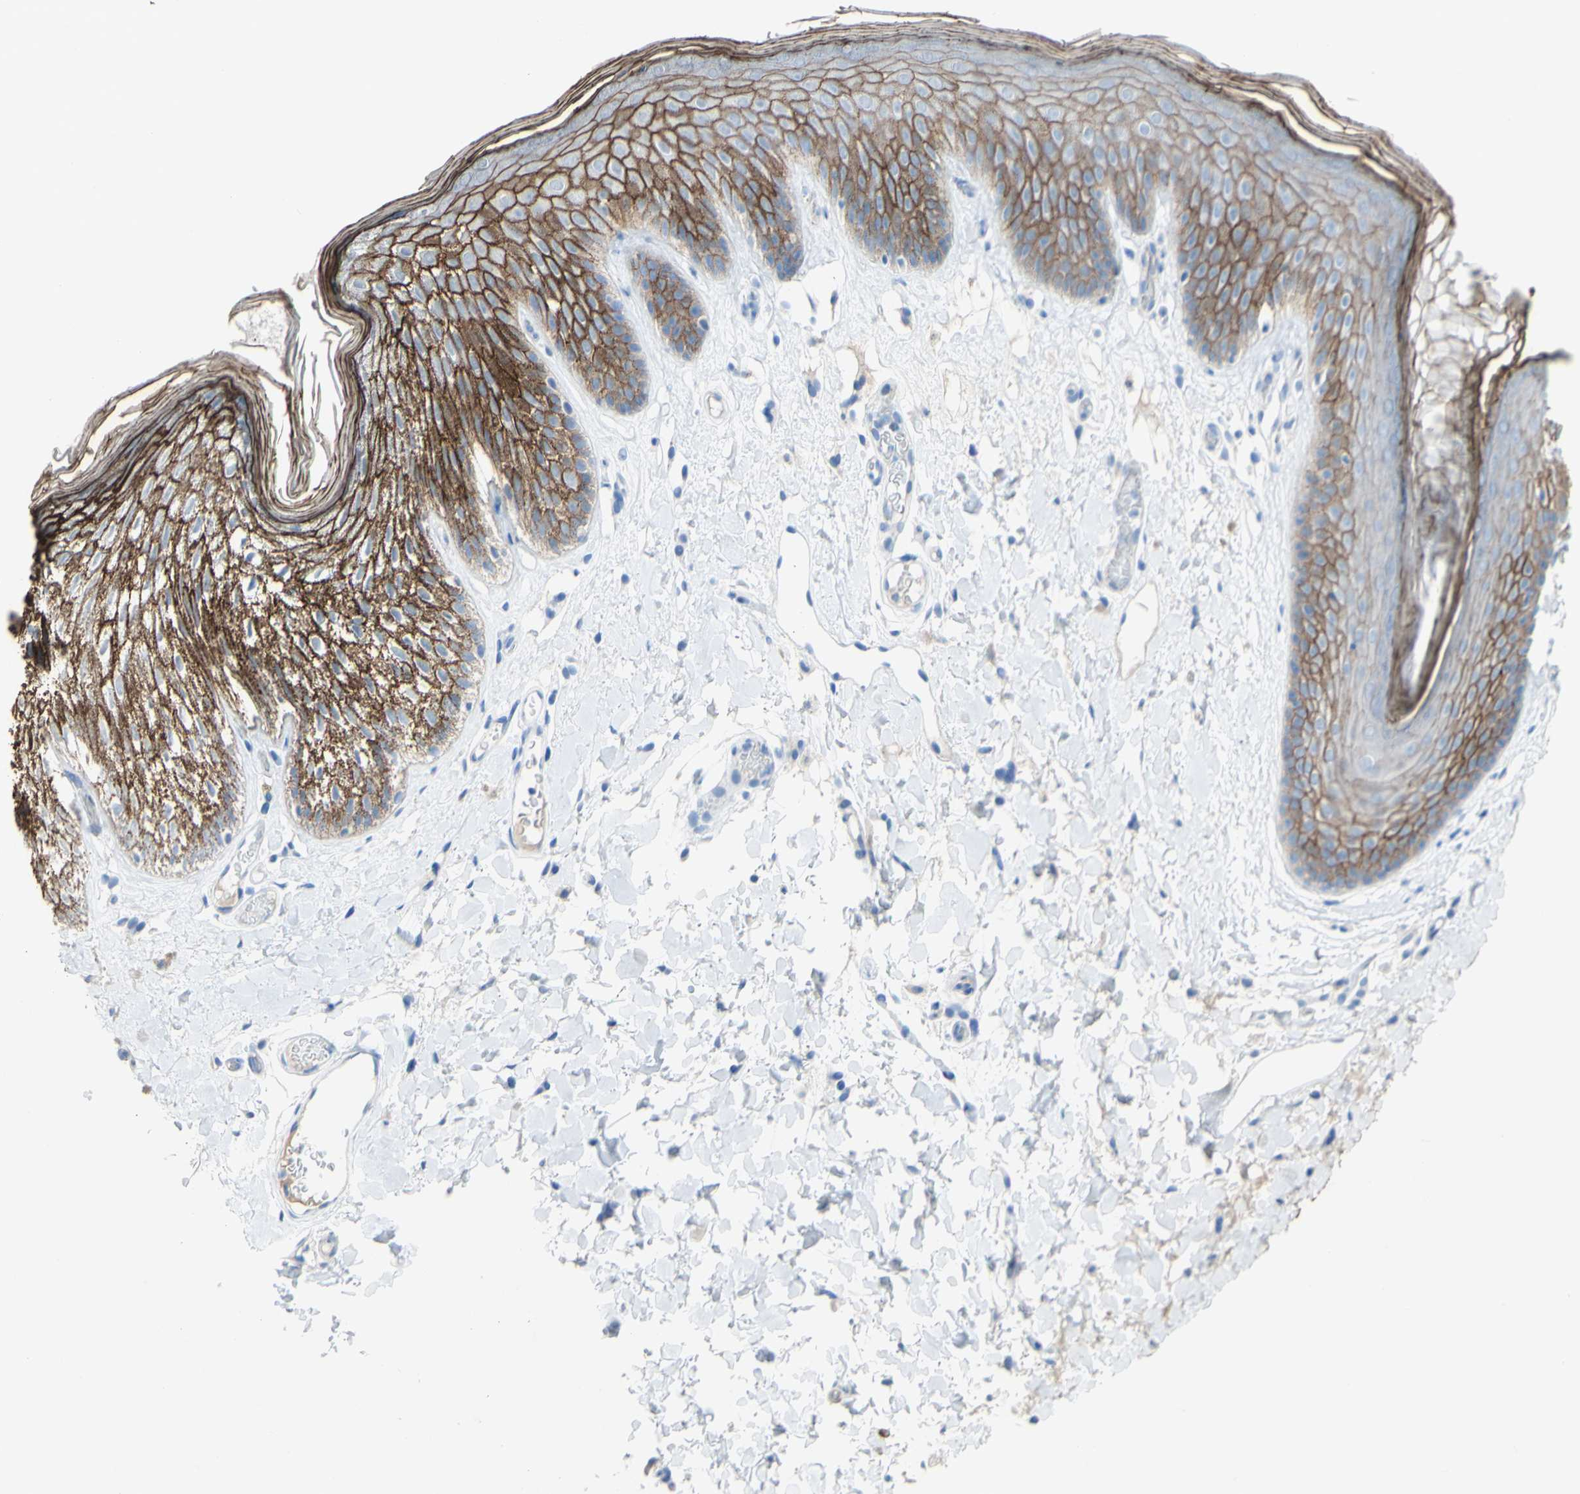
{"staining": {"intensity": "strong", "quantity": "25%-75%", "location": "cytoplasmic/membranous"}, "tissue": "skin", "cell_type": "Epidermal cells", "image_type": "normal", "snomed": [{"axis": "morphology", "description": "Normal tissue, NOS"}, {"axis": "topography", "description": "Vulva"}], "caption": "Immunohistochemistry histopathology image of unremarkable skin stained for a protein (brown), which exhibits high levels of strong cytoplasmic/membranous staining in approximately 25%-75% of epidermal cells.", "gene": "DSC2", "patient": {"sex": "female", "age": 73}}